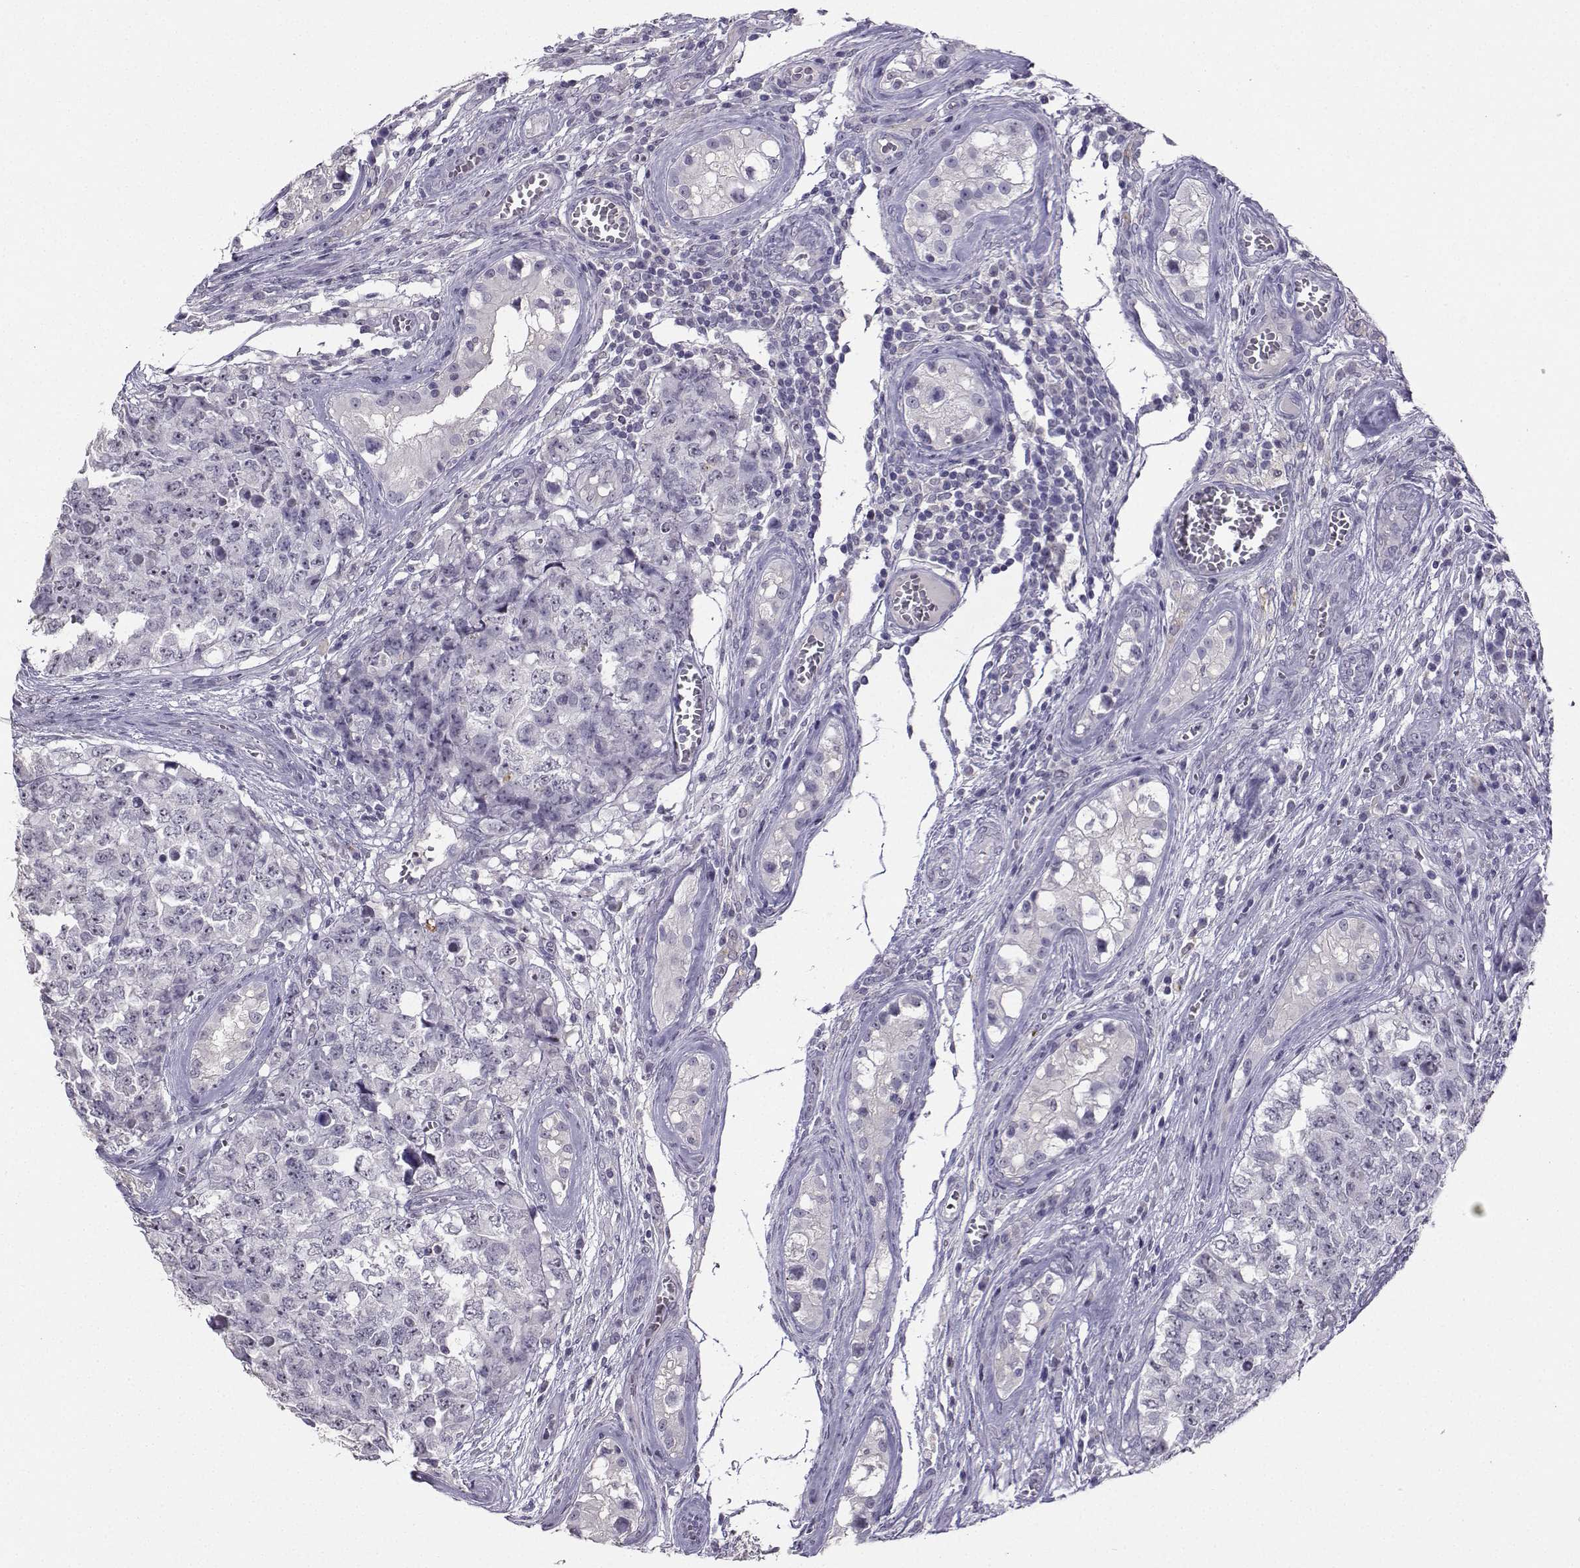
{"staining": {"intensity": "negative", "quantity": "none", "location": "none"}, "tissue": "testis cancer", "cell_type": "Tumor cells", "image_type": "cancer", "snomed": [{"axis": "morphology", "description": "Carcinoma, Embryonal, NOS"}, {"axis": "topography", "description": "Testis"}], "caption": "There is no significant positivity in tumor cells of embryonal carcinoma (testis).", "gene": "TBR1", "patient": {"sex": "male", "age": 23}}